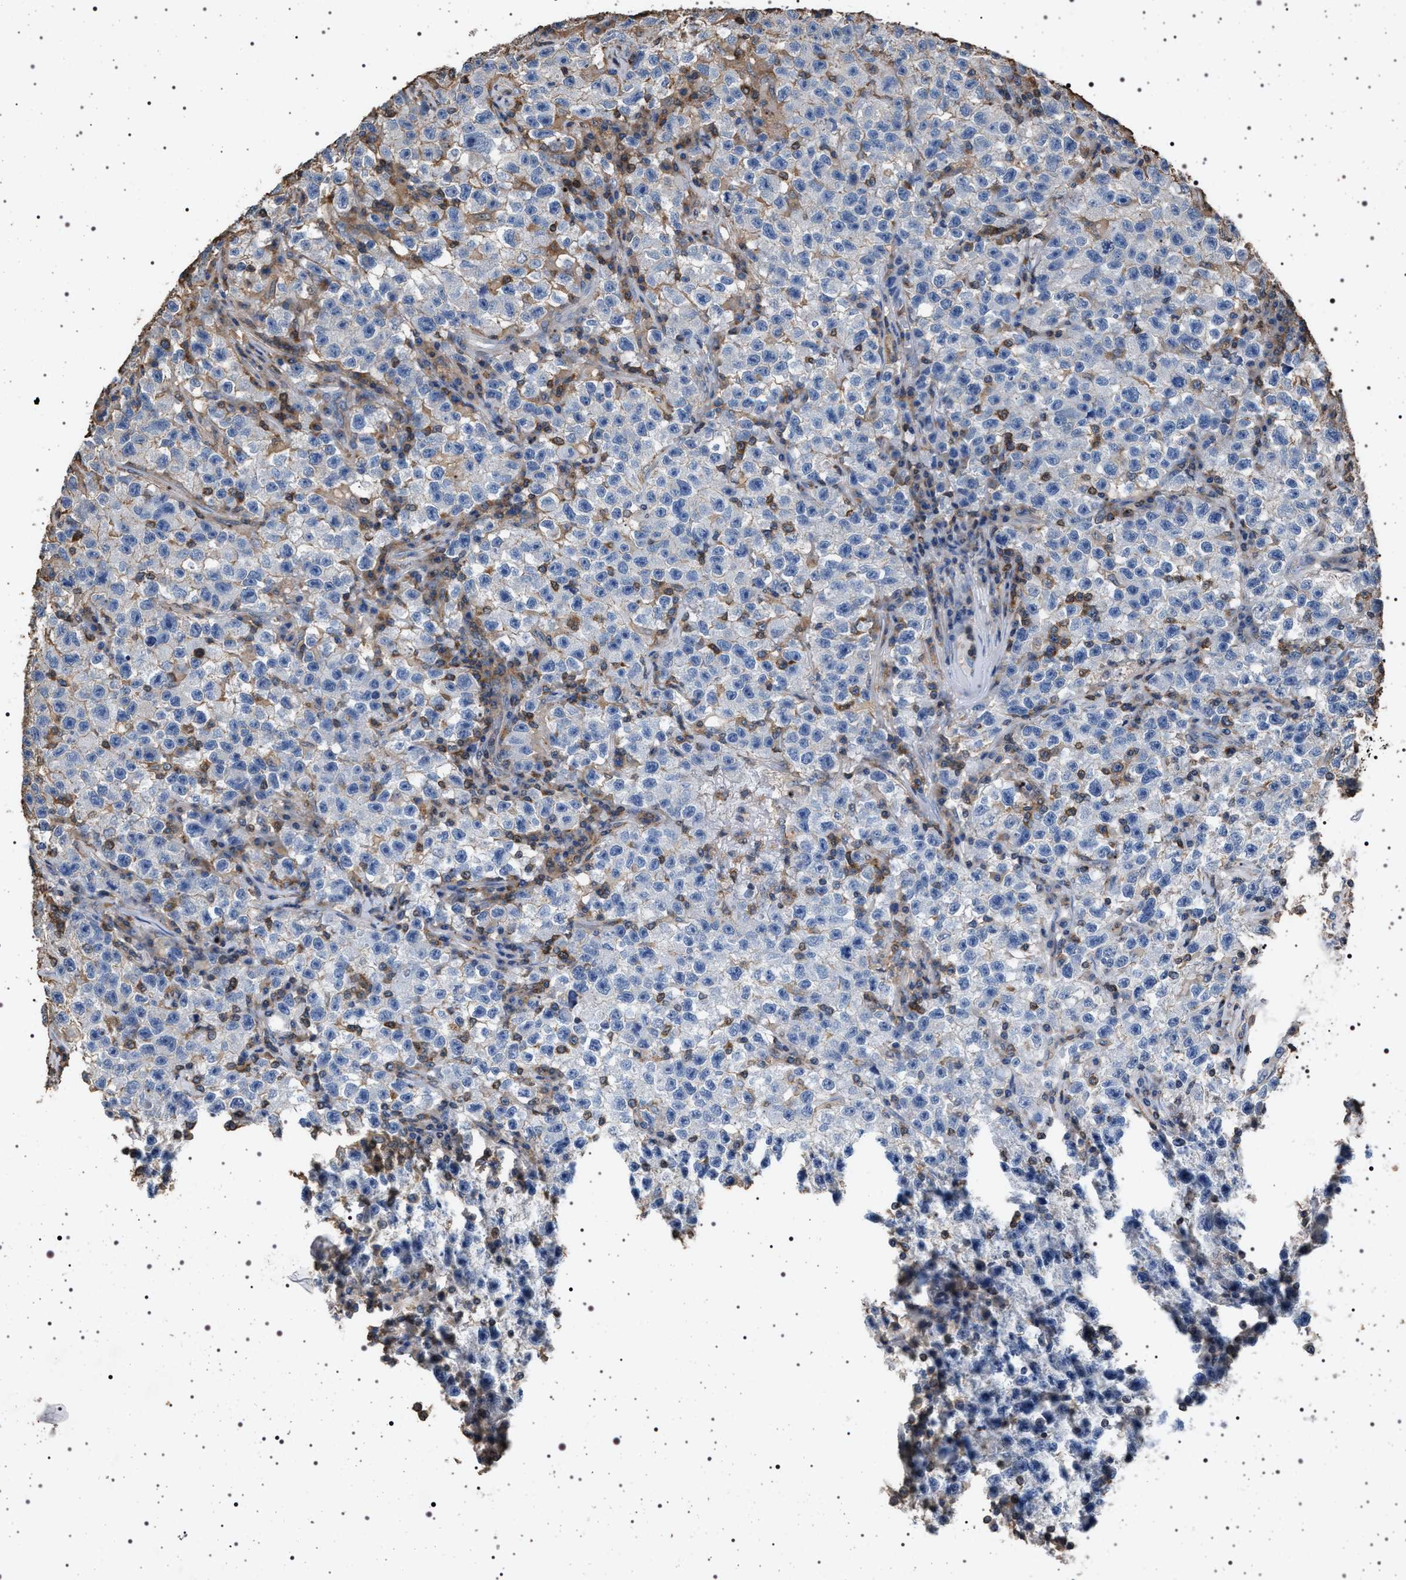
{"staining": {"intensity": "negative", "quantity": "none", "location": "none"}, "tissue": "testis cancer", "cell_type": "Tumor cells", "image_type": "cancer", "snomed": [{"axis": "morphology", "description": "Seminoma, NOS"}, {"axis": "topography", "description": "Testis"}], "caption": "Protein analysis of seminoma (testis) reveals no significant expression in tumor cells.", "gene": "SMAP2", "patient": {"sex": "male", "age": 22}}